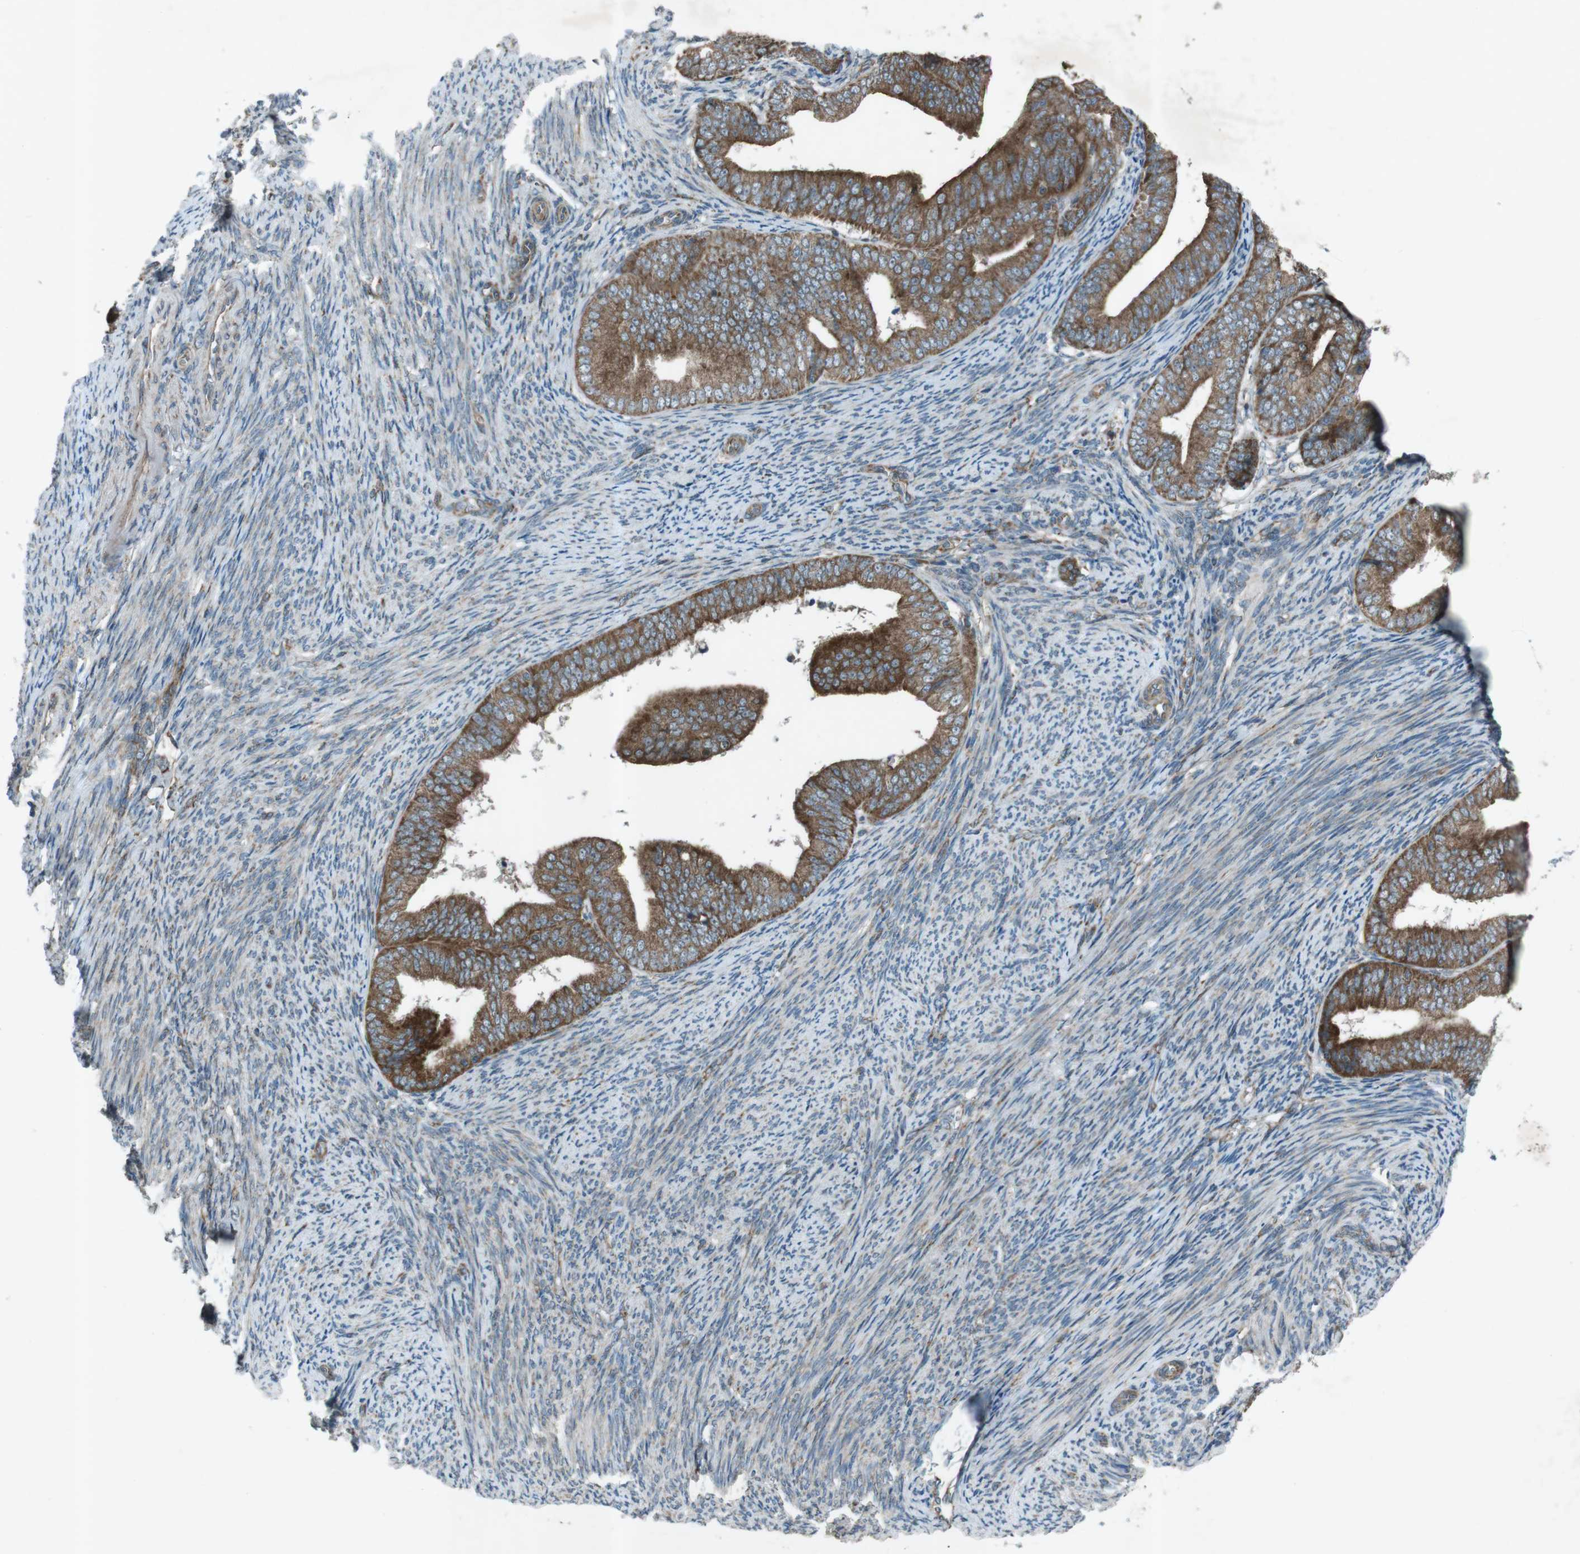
{"staining": {"intensity": "moderate", "quantity": ">75%", "location": "cytoplasmic/membranous"}, "tissue": "endometrial cancer", "cell_type": "Tumor cells", "image_type": "cancer", "snomed": [{"axis": "morphology", "description": "Adenocarcinoma, NOS"}, {"axis": "topography", "description": "Endometrium"}], "caption": "Endometrial cancer stained with a brown dye demonstrates moderate cytoplasmic/membranous positive expression in approximately >75% of tumor cells.", "gene": "SLC41A1", "patient": {"sex": "female", "age": 63}}